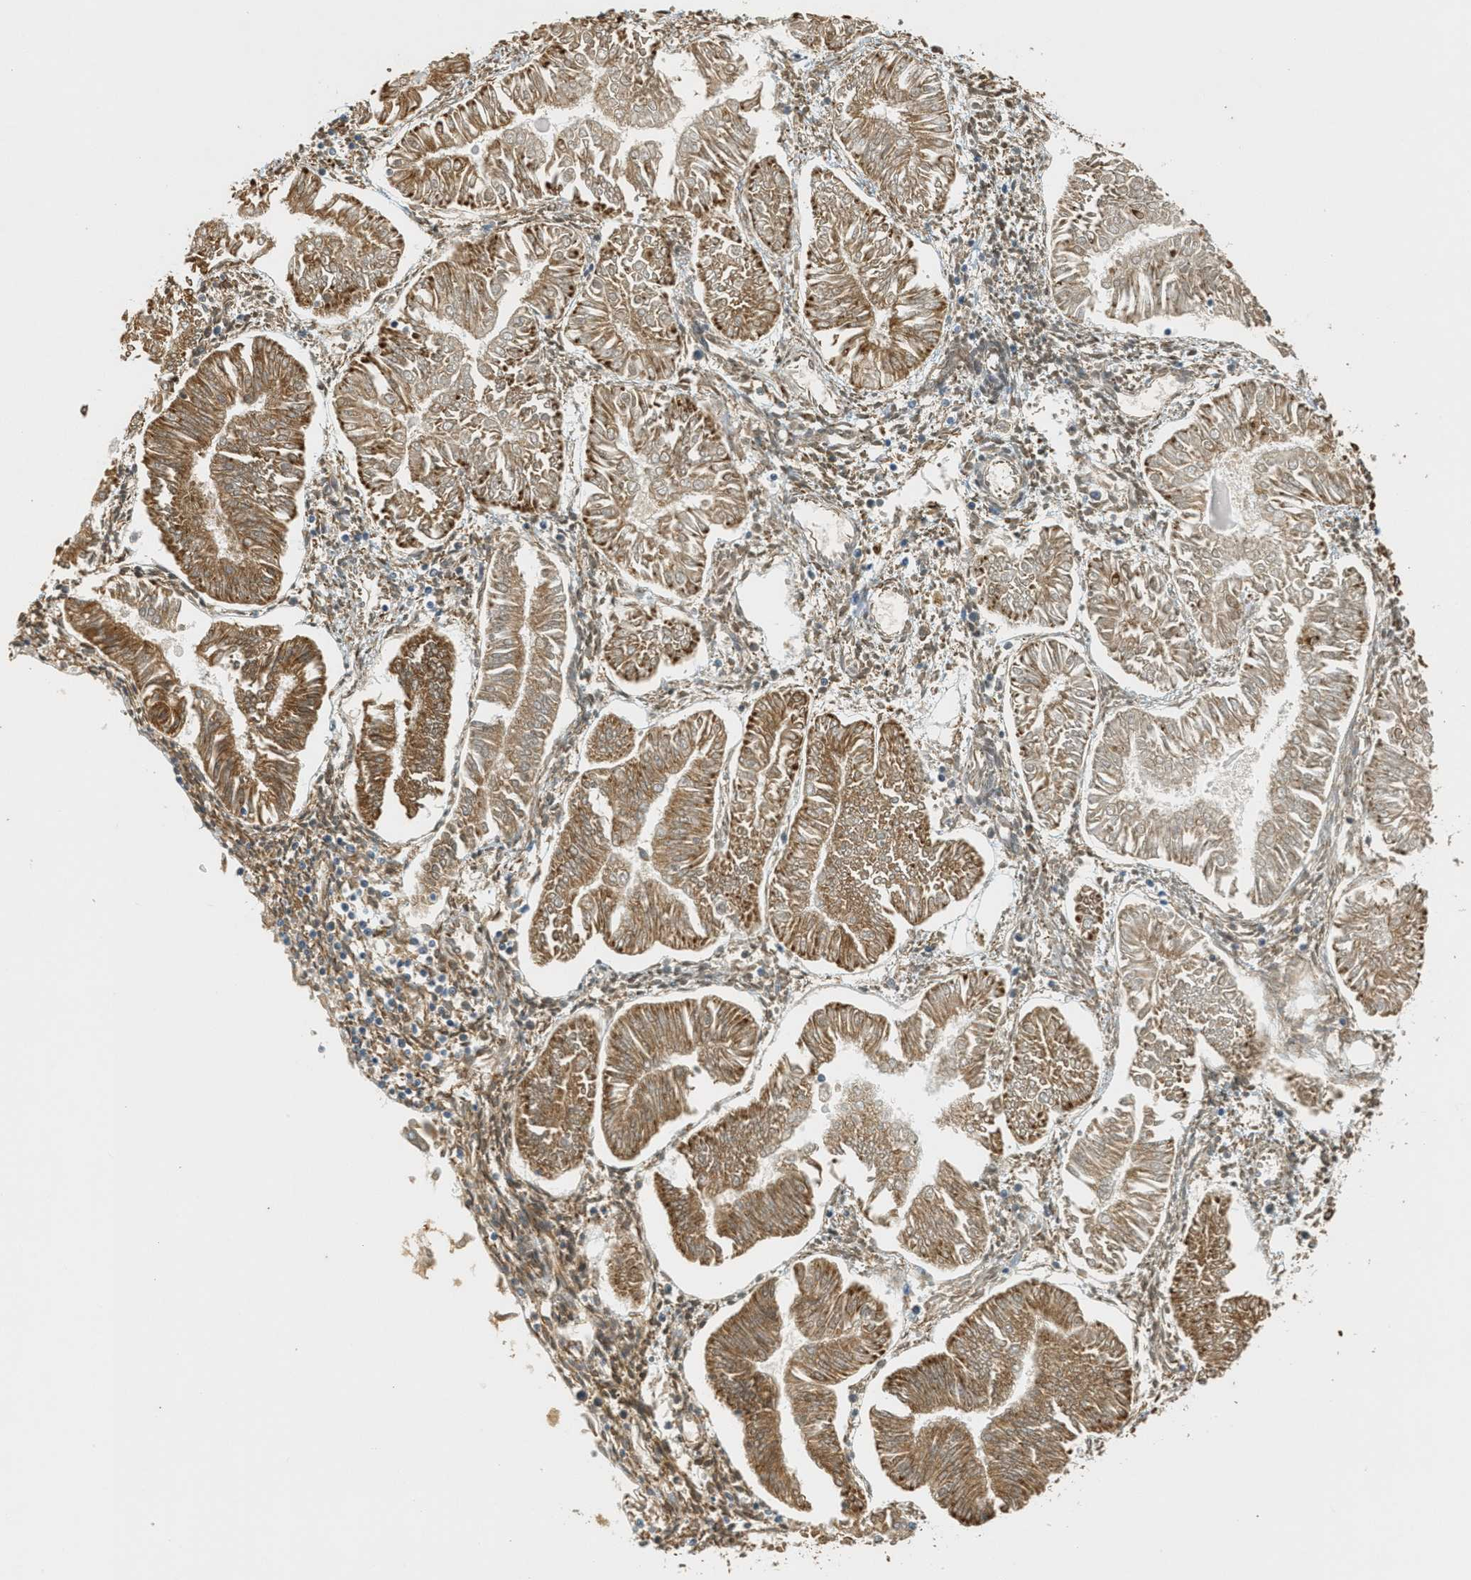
{"staining": {"intensity": "moderate", "quantity": ">75%", "location": "cytoplasmic/membranous"}, "tissue": "endometrial cancer", "cell_type": "Tumor cells", "image_type": "cancer", "snomed": [{"axis": "morphology", "description": "Adenocarcinoma, NOS"}, {"axis": "topography", "description": "Endometrium"}], "caption": "Protein staining by immunohistochemistry reveals moderate cytoplasmic/membranous expression in about >75% of tumor cells in endometrial cancer (adenocarcinoma).", "gene": "PDK1", "patient": {"sex": "female", "age": 53}}